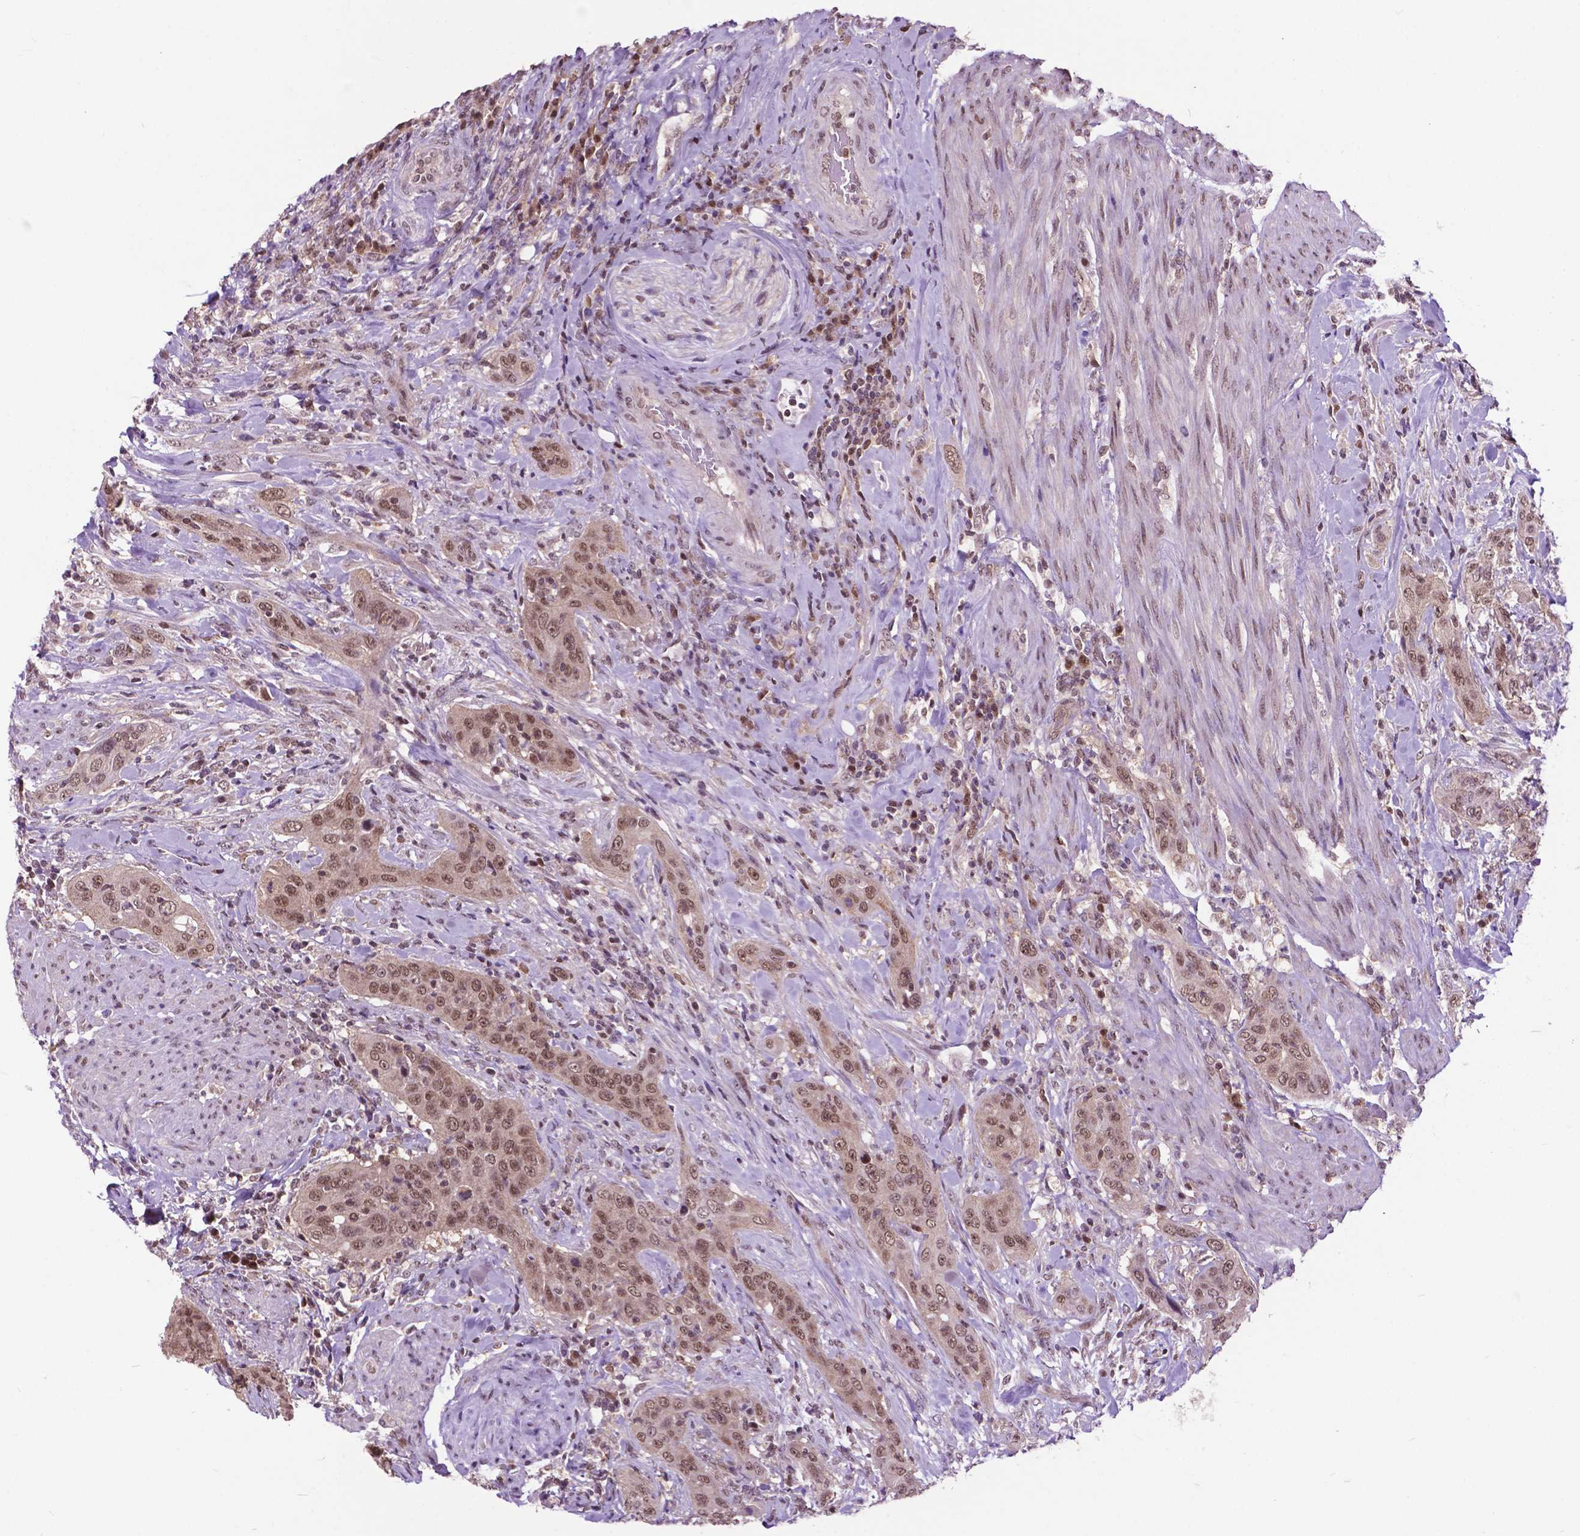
{"staining": {"intensity": "moderate", "quantity": ">75%", "location": "nuclear"}, "tissue": "urothelial cancer", "cell_type": "Tumor cells", "image_type": "cancer", "snomed": [{"axis": "morphology", "description": "Urothelial carcinoma, High grade"}, {"axis": "topography", "description": "Urinary bladder"}], "caption": "About >75% of tumor cells in urothelial cancer demonstrate moderate nuclear protein expression as visualized by brown immunohistochemical staining.", "gene": "FAF1", "patient": {"sex": "male", "age": 82}}